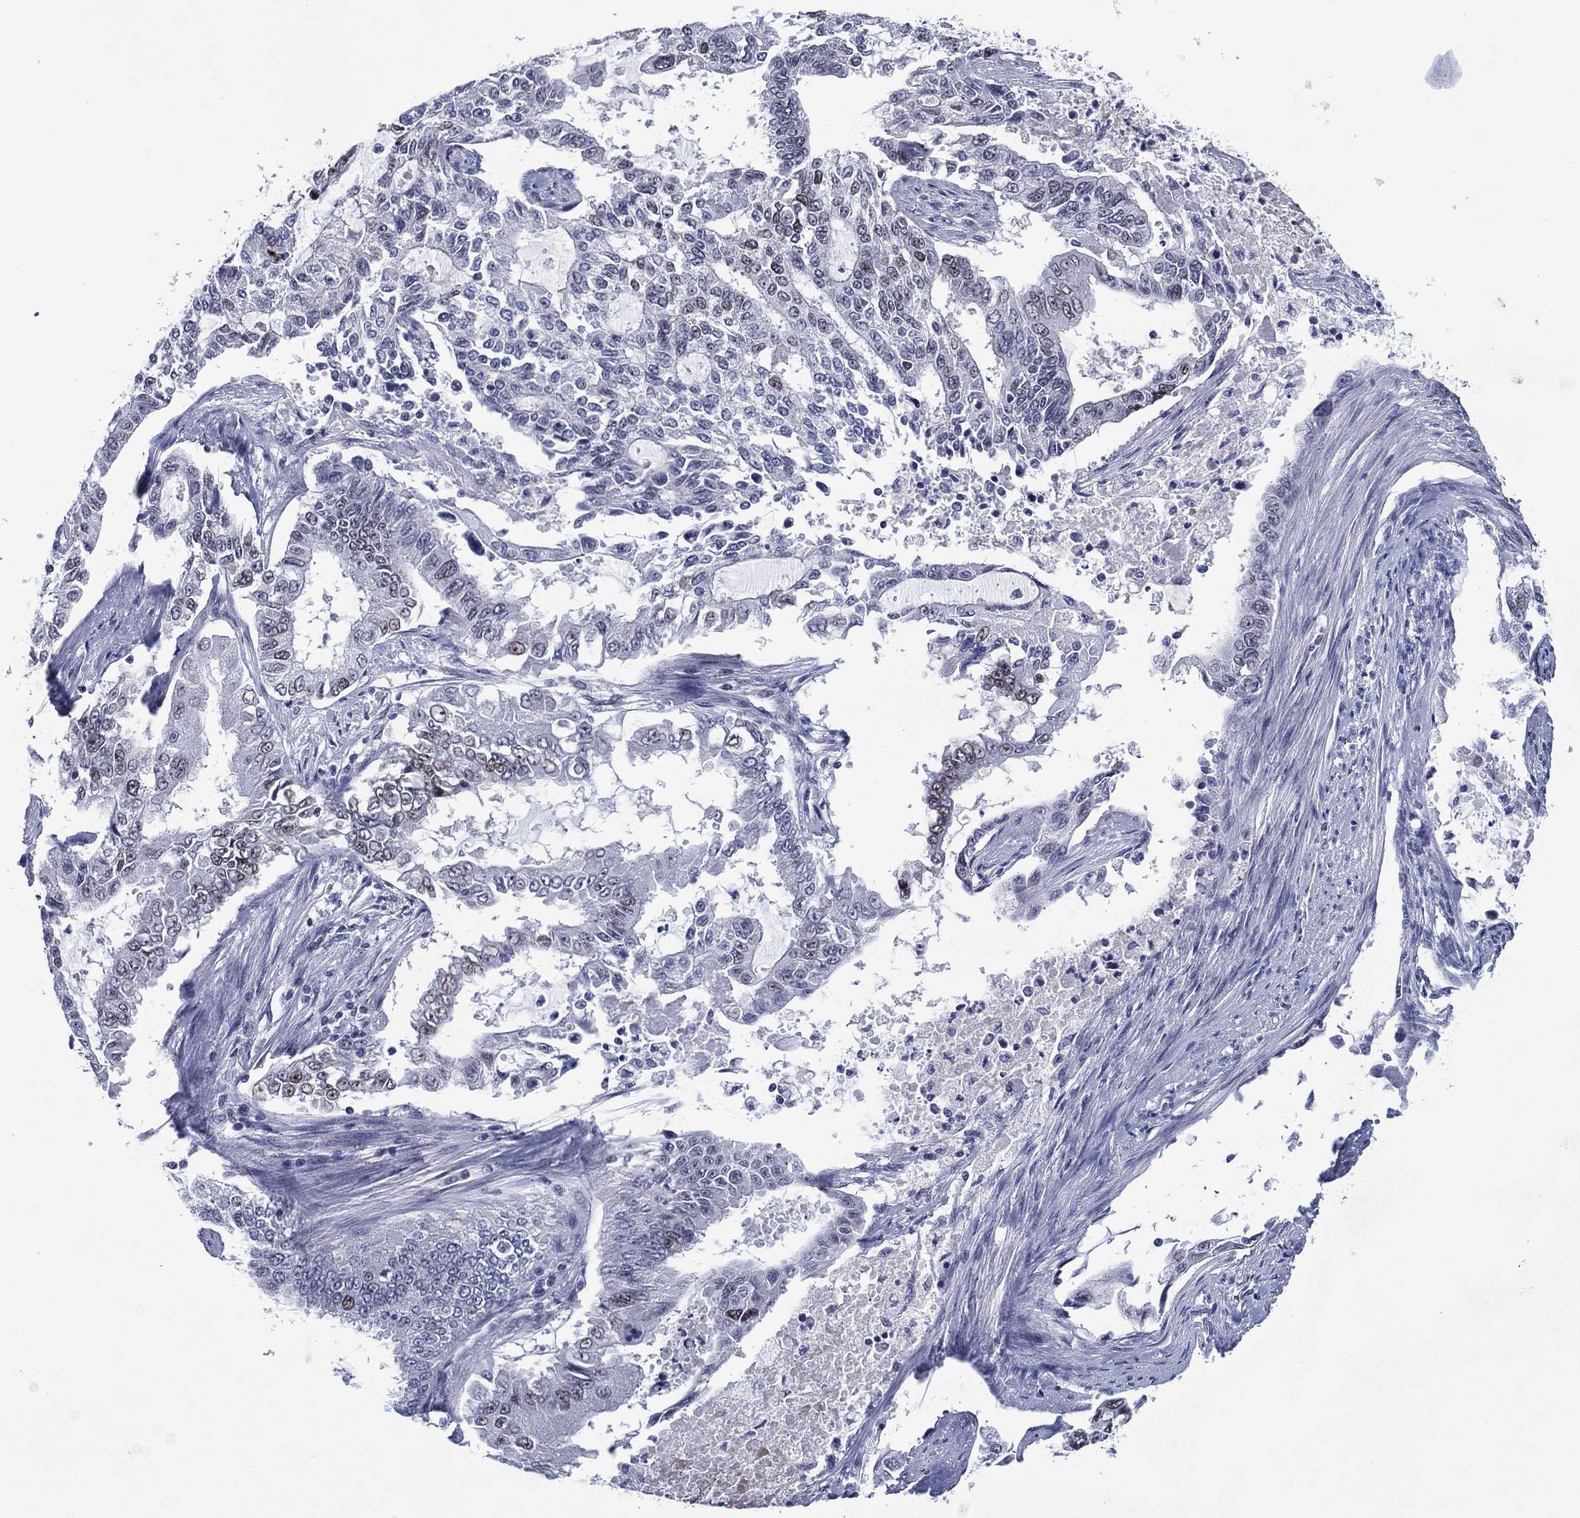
{"staining": {"intensity": "moderate", "quantity": "<25%", "location": "nuclear"}, "tissue": "endometrial cancer", "cell_type": "Tumor cells", "image_type": "cancer", "snomed": [{"axis": "morphology", "description": "Adenocarcinoma, NOS"}, {"axis": "topography", "description": "Uterus"}], "caption": "High-power microscopy captured an immunohistochemistry (IHC) histopathology image of endometrial cancer (adenocarcinoma), revealing moderate nuclear expression in about <25% of tumor cells.", "gene": "GATA6", "patient": {"sex": "female", "age": 59}}